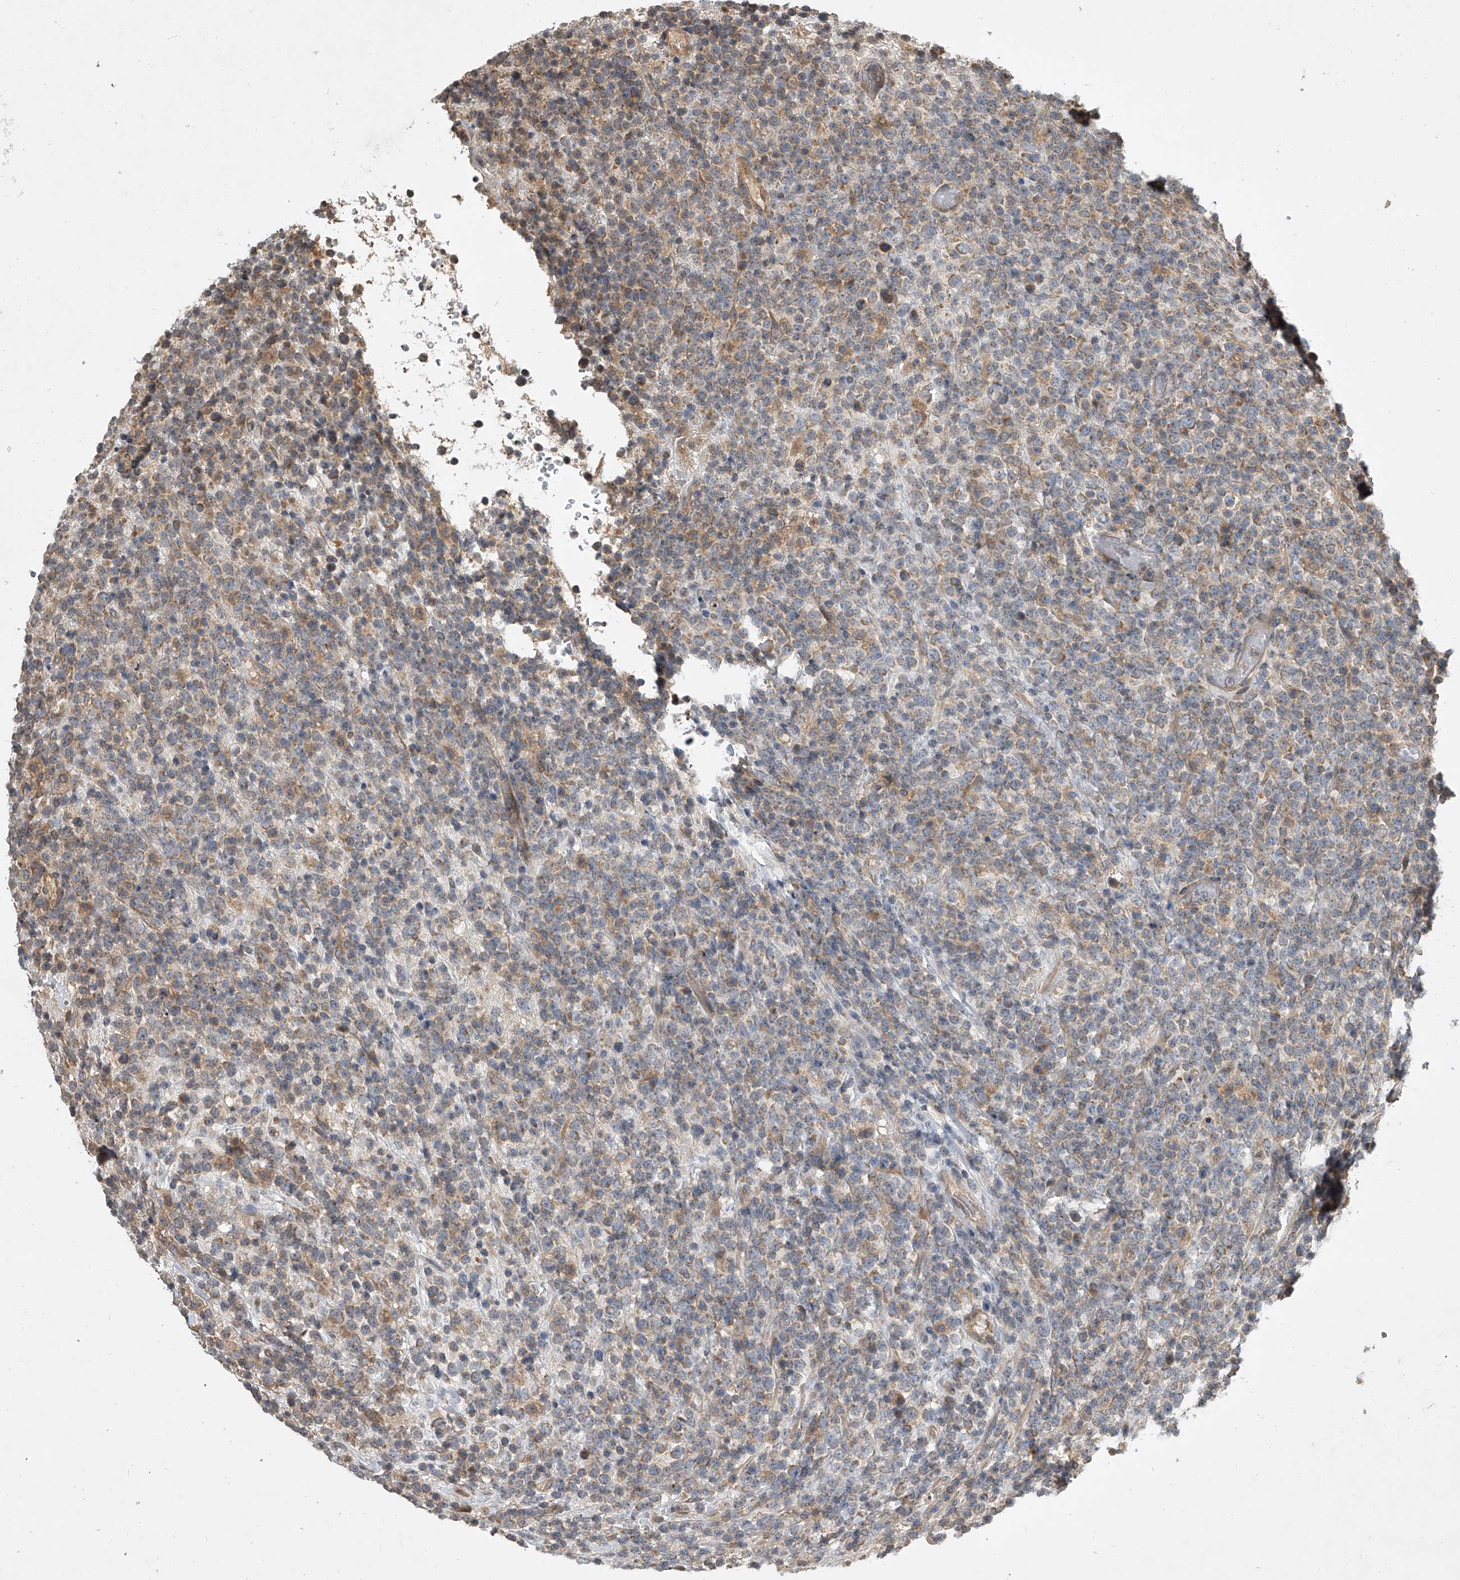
{"staining": {"intensity": "moderate", "quantity": "<25%", "location": "cytoplasmic/membranous"}, "tissue": "lymphoma", "cell_type": "Tumor cells", "image_type": "cancer", "snomed": [{"axis": "morphology", "description": "Malignant lymphoma, non-Hodgkin's type, High grade"}, {"axis": "topography", "description": "Colon"}], "caption": "Immunohistochemical staining of malignant lymphoma, non-Hodgkin's type (high-grade) displays moderate cytoplasmic/membranous protein expression in about <25% of tumor cells.", "gene": "NFS1", "patient": {"sex": "female", "age": 53}}